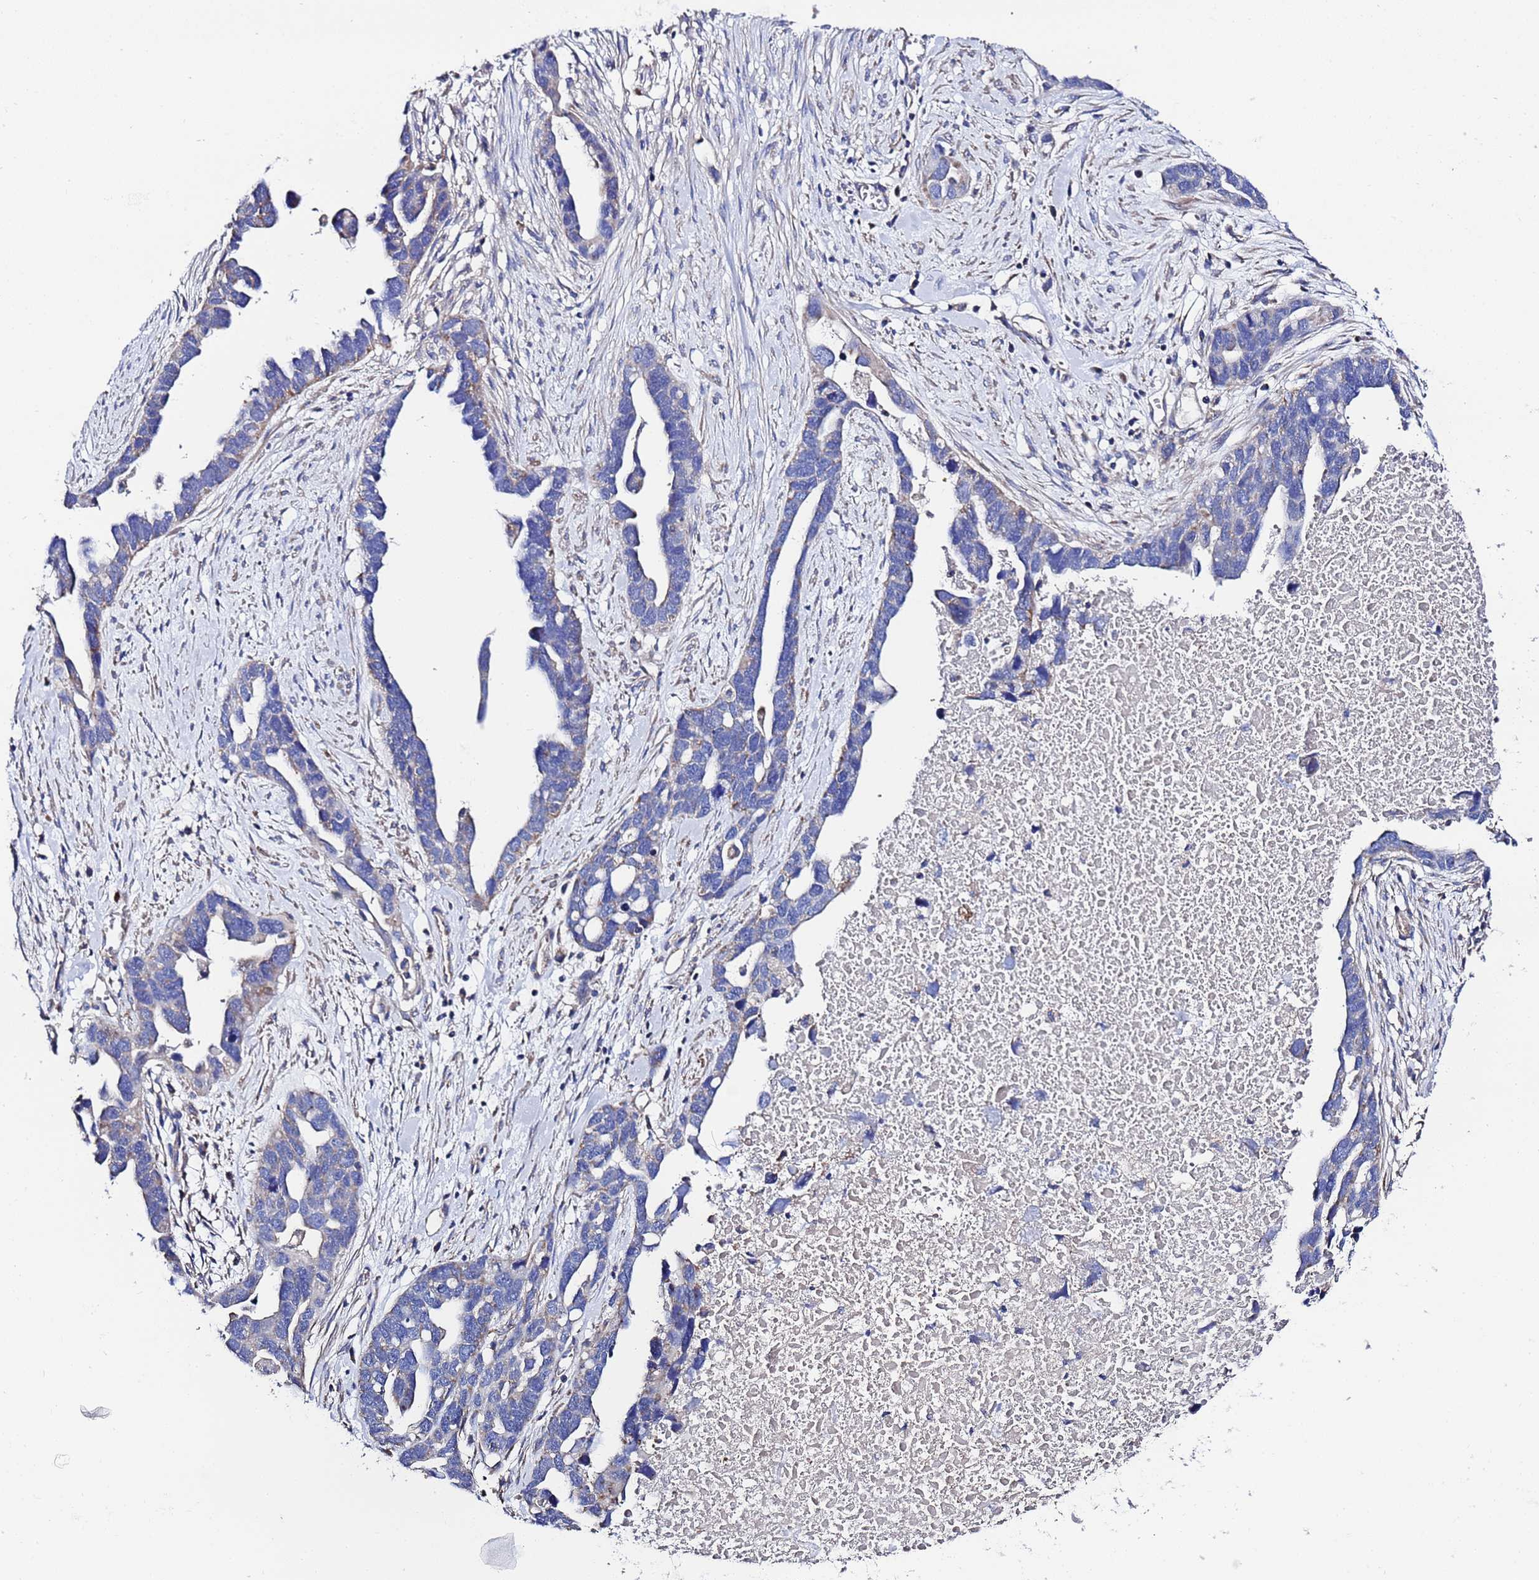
{"staining": {"intensity": "weak", "quantity": "<25%", "location": "cytoplasmic/membranous"}, "tissue": "ovarian cancer", "cell_type": "Tumor cells", "image_type": "cancer", "snomed": [{"axis": "morphology", "description": "Cystadenocarcinoma, serous, NOS"}, {"axis": "topography", "description": "Ovary"}], "caption": "Tumor cells show no significant expression in ovarian cancer.", "gene": "FAHD2A", "patient": {"sex": "female", "age": 54}}